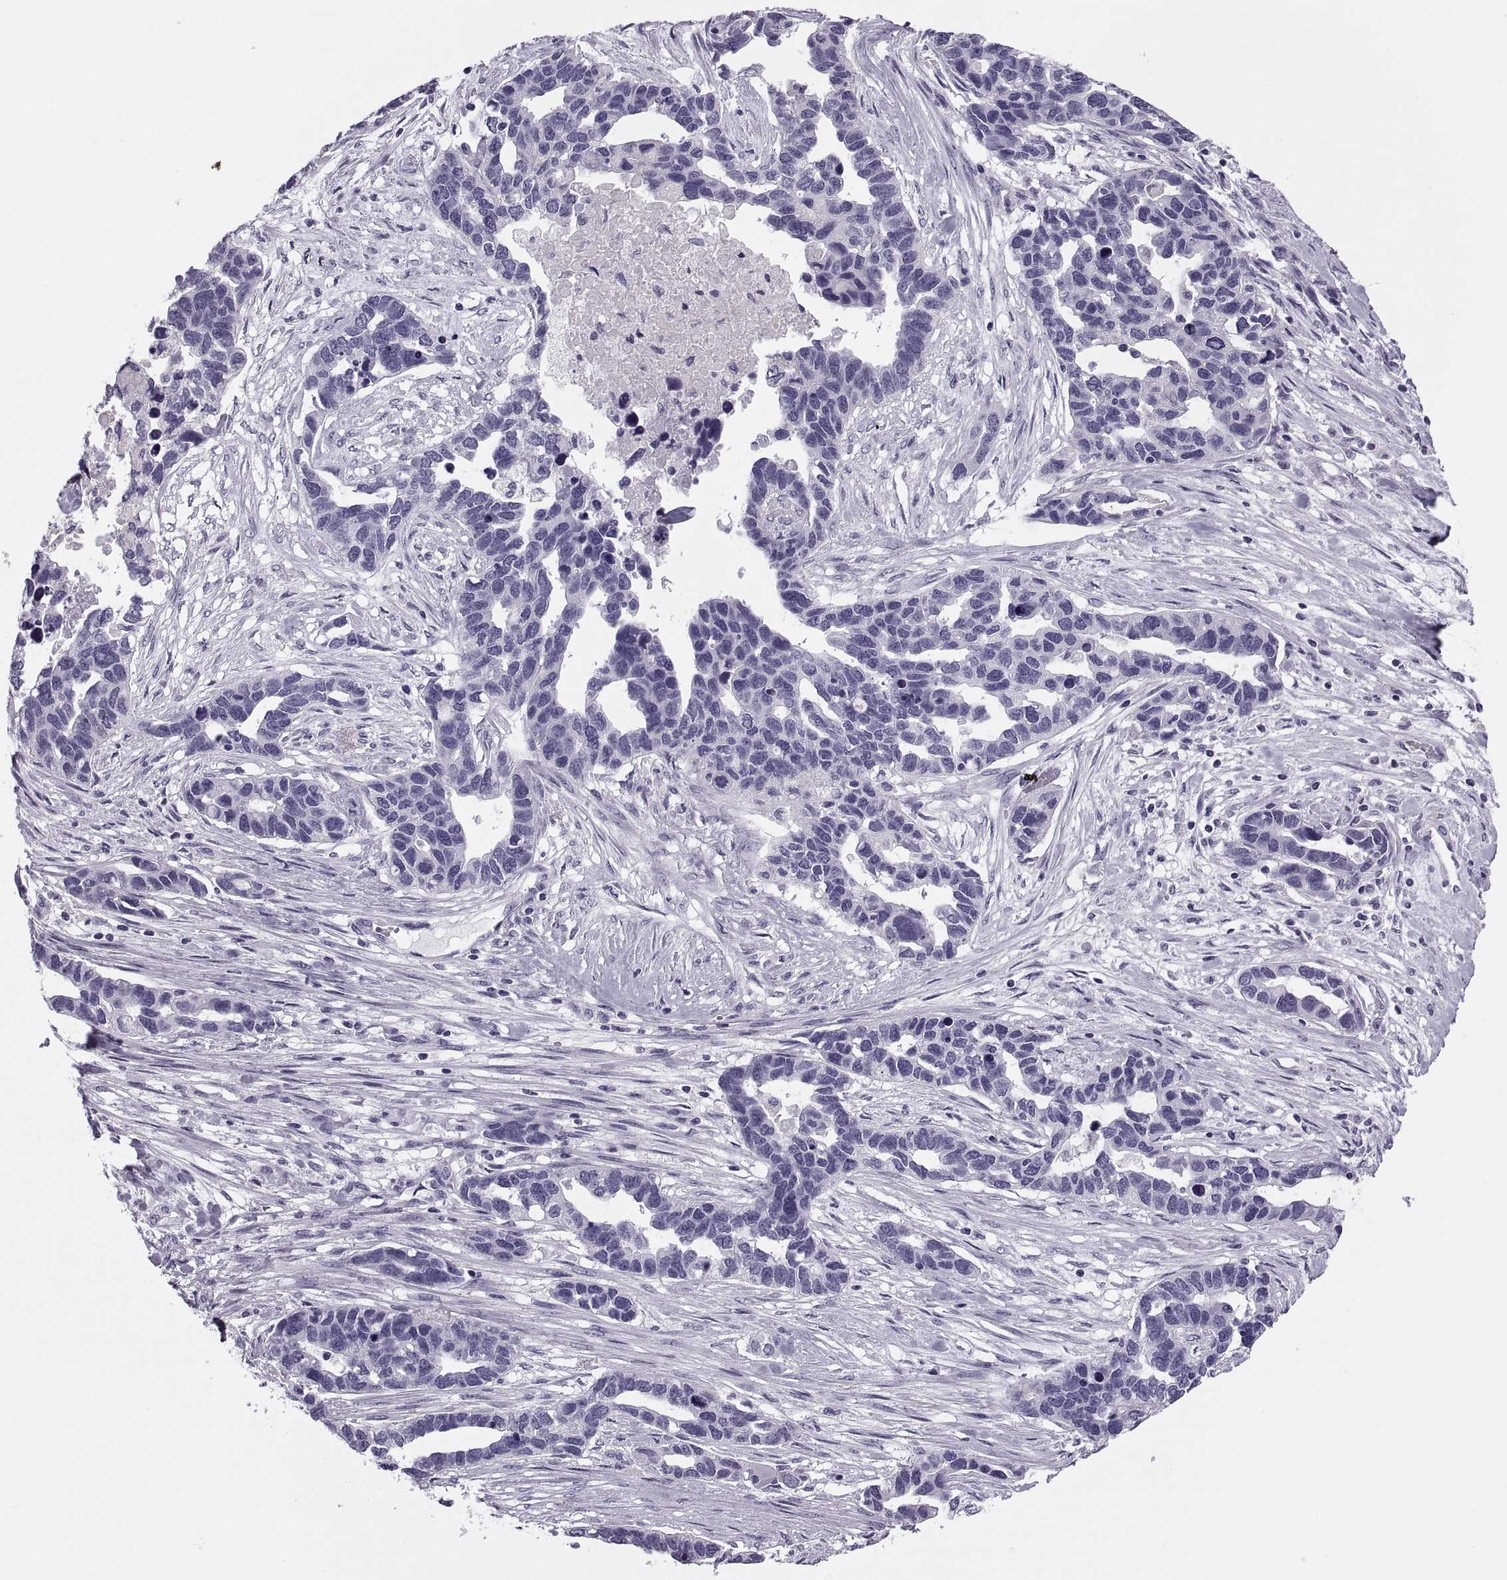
{"staining": {"intensity": "negative", "quantity": "none", "location": "none"}, "tissue": "ovarian cancer", "cell_type": "Tumor cells", "image_type": "cancer", "snomed": [{"axis": "morphology", "description": "Cystadenocarcinoma, serous, NOS"}, {"axis": "topography", "description": "Ovary"}], "caption": "Immunohistochemistry histopathology image of neoplastic tissue: human ovarian cancer (serous cystadenocarcinoma) stained with DAB demonstrates no significant protein staining in tumor cells. The staining was performed using DAB (3,3'-diaminobenzidine) to visualize the protein expression in brown, while the nuclei were stained in blue with hematoxylin (Magnification: 20x).", "gene": "SYNGR4", "patient": {"sex": "female", "age": 54}}